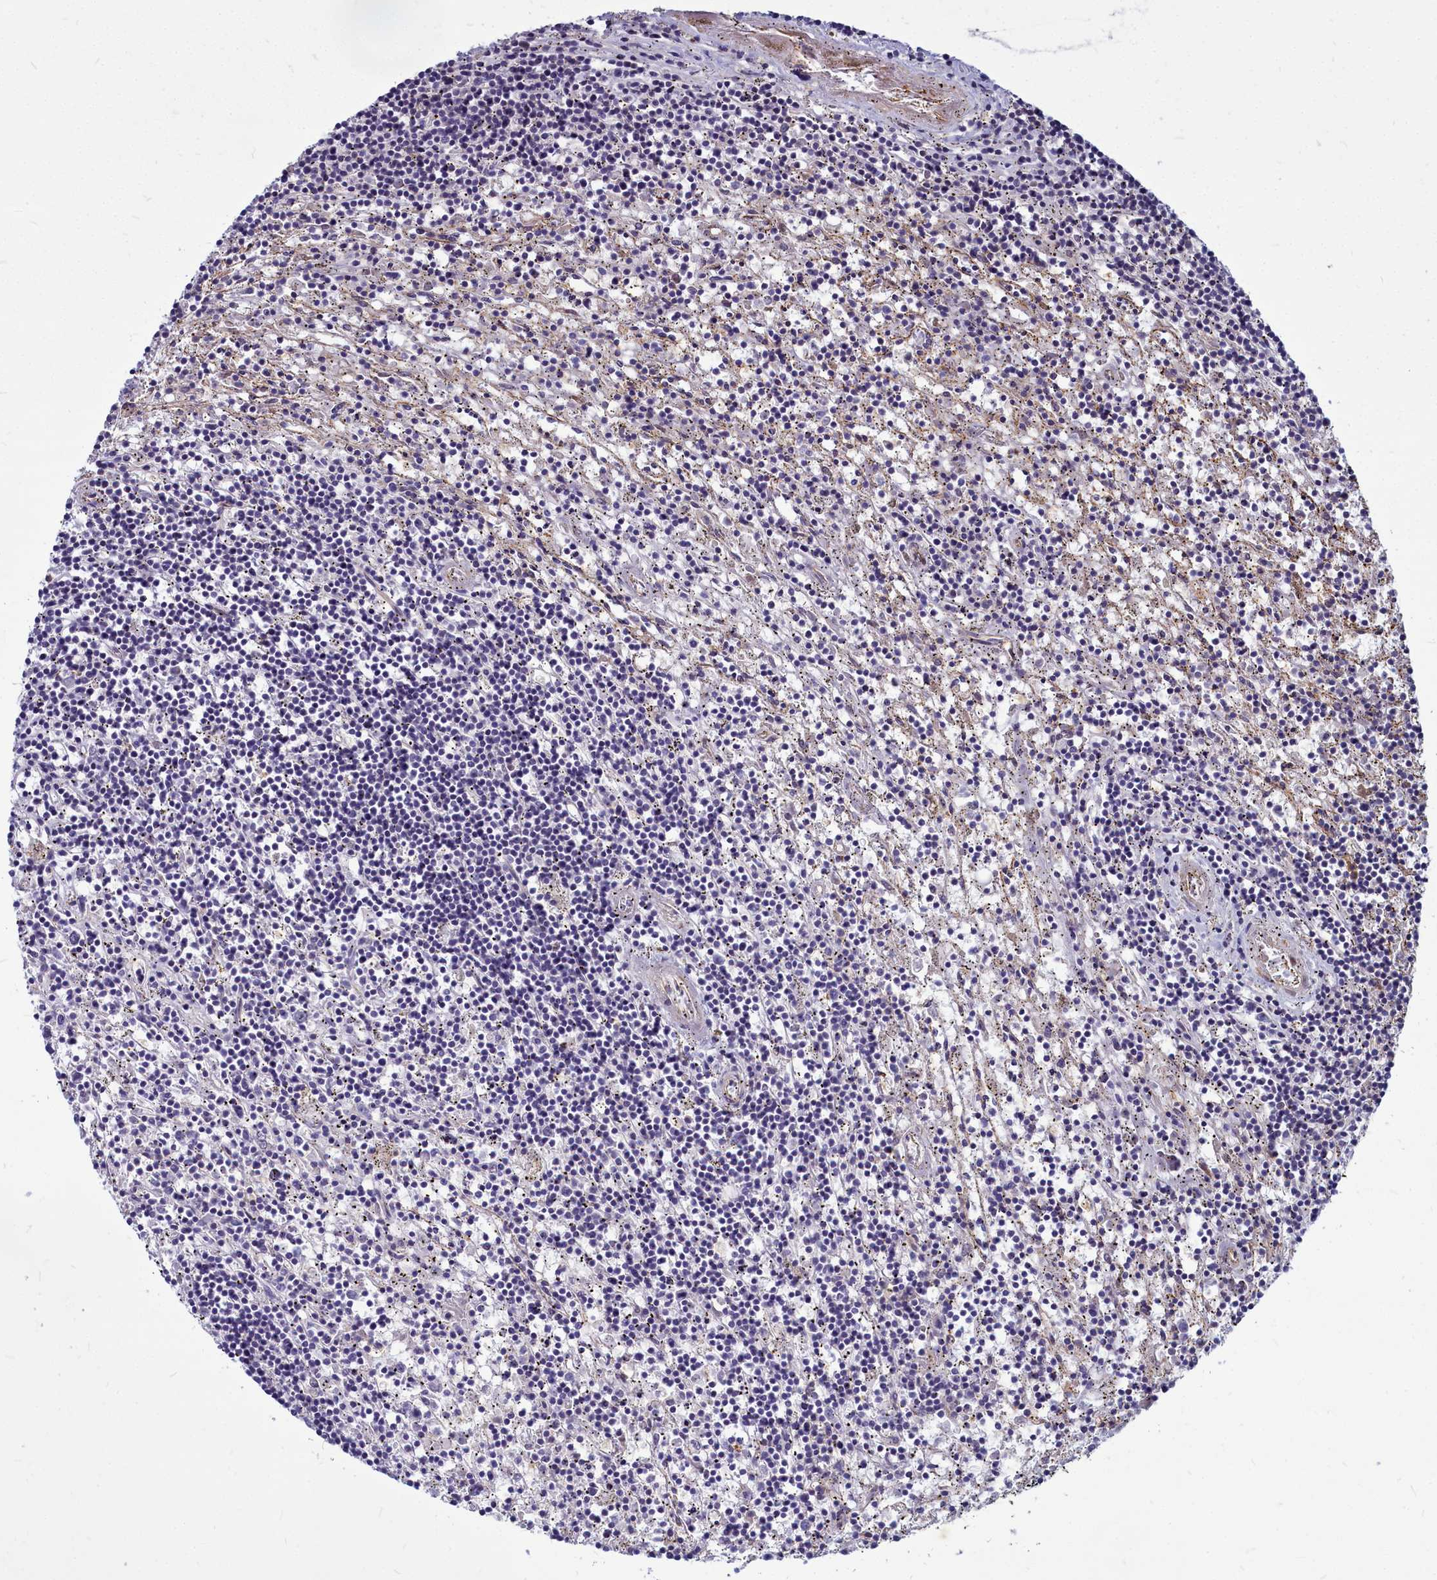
{"staining": {"intensity": "negative", "quantity": "none", "location": "none"}, "tissue": "lymphoma", "cell_type": "Tumor cells", "image_type": "cancer", "snomed": [{"axis": "morphology", "description": "Malignant lymphoma, non-Hodgkin's type, Low grade"}, {"axis": "topography", "description": "Spleen"}], "caption": "Immunohistochemistry (IHC) histopathology image of neoplastic tissue: human low-grade malignant lymphoma, non-Hodgkin's type stained with DAB demonstrates no significant protein positivity in tumor cells.", "gene": "TTC5", "patient": {"sex": "male", "age": 76}}